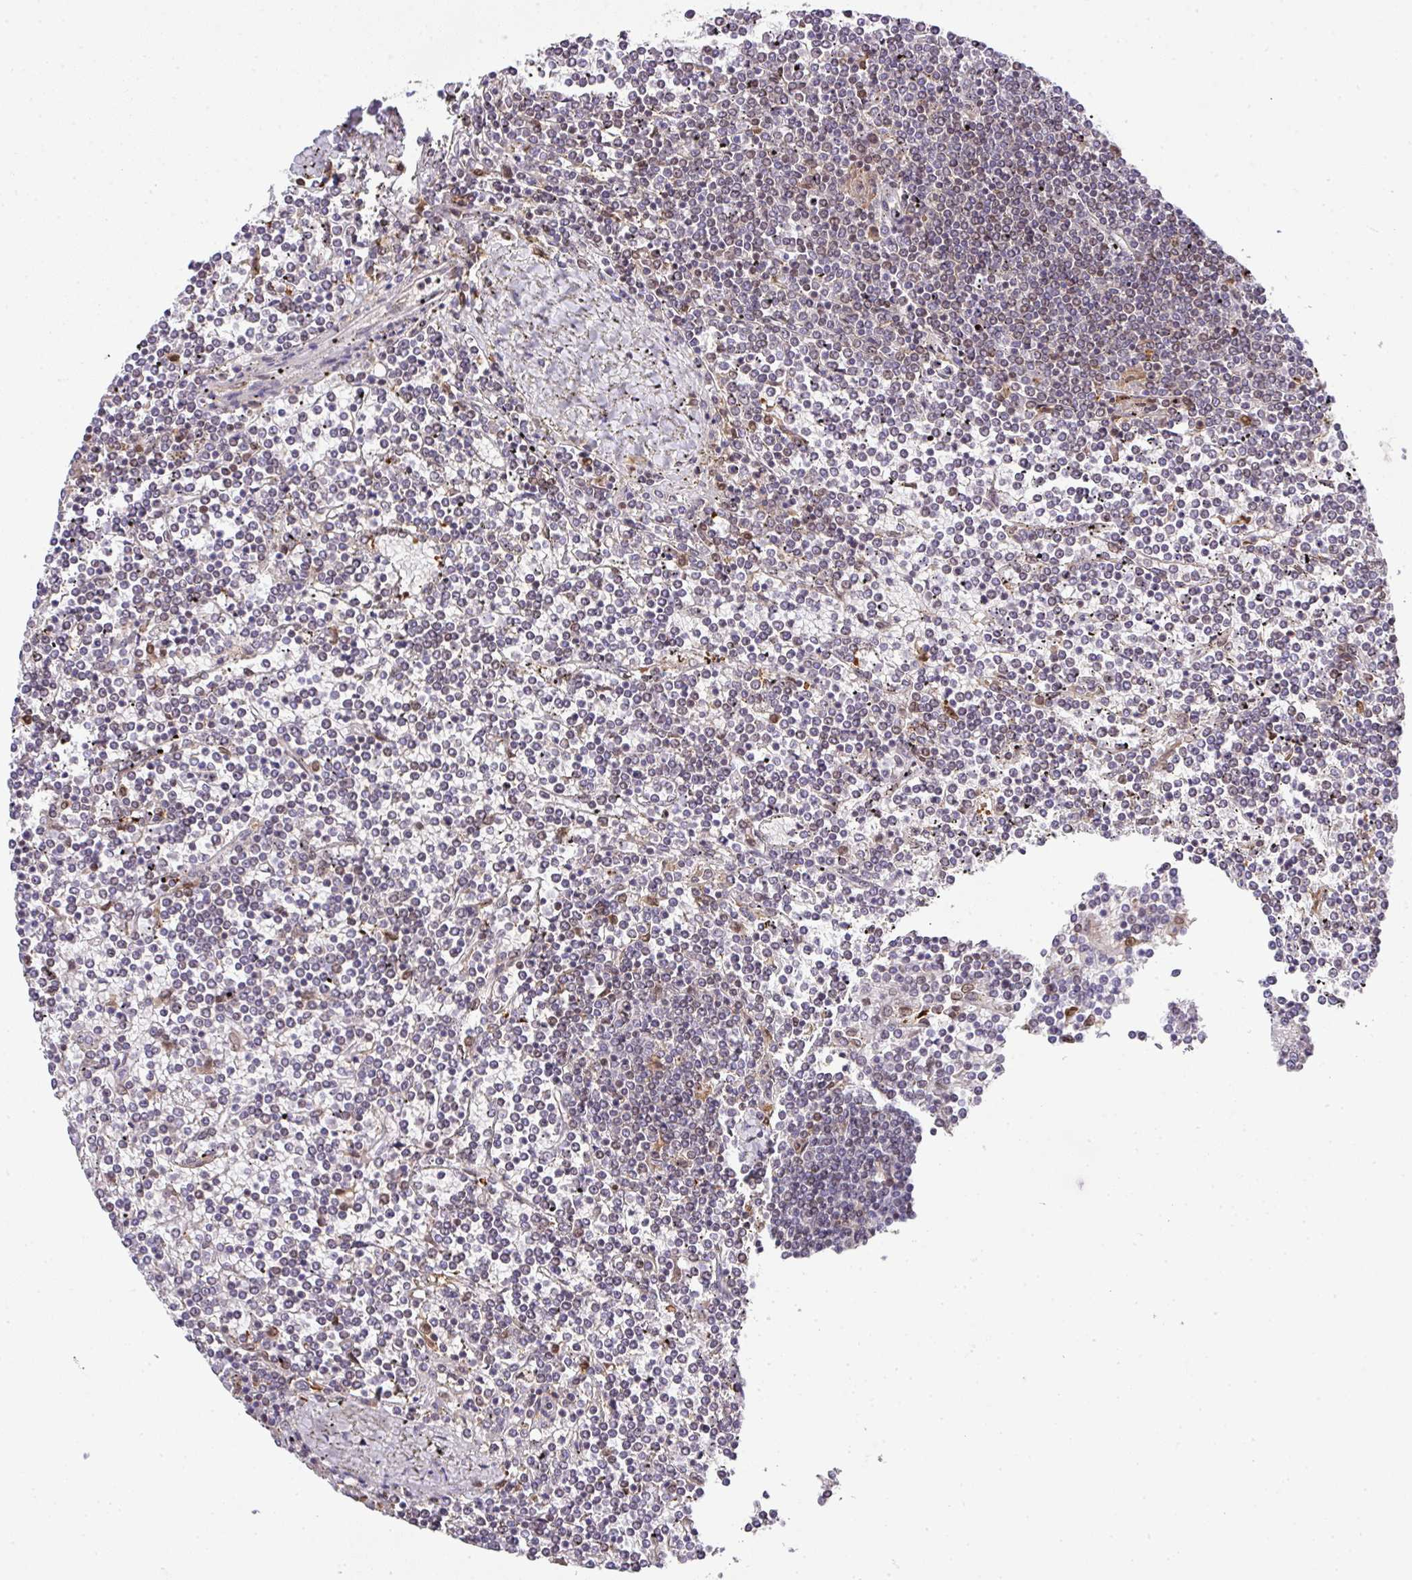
{"staining": {"intensity": "negative", "quantity": "none", "location": "none"}, "tissue": "lymphoma", "cell_type": "Tumor cells", "image_type": "cancer", "snomed": [{"axis": "morphology", "description": "Malignant lymphoma, non-Hodgkin's type, Low grade"}, {"axis": "topography", "description": "Spleen"}], "caption": "DAB immunohistochemical staining of human lymphoma shows no significant positivity in tumor cells.", "gene": "PLK1", "patient": {"sex": "female", "age": 19}}